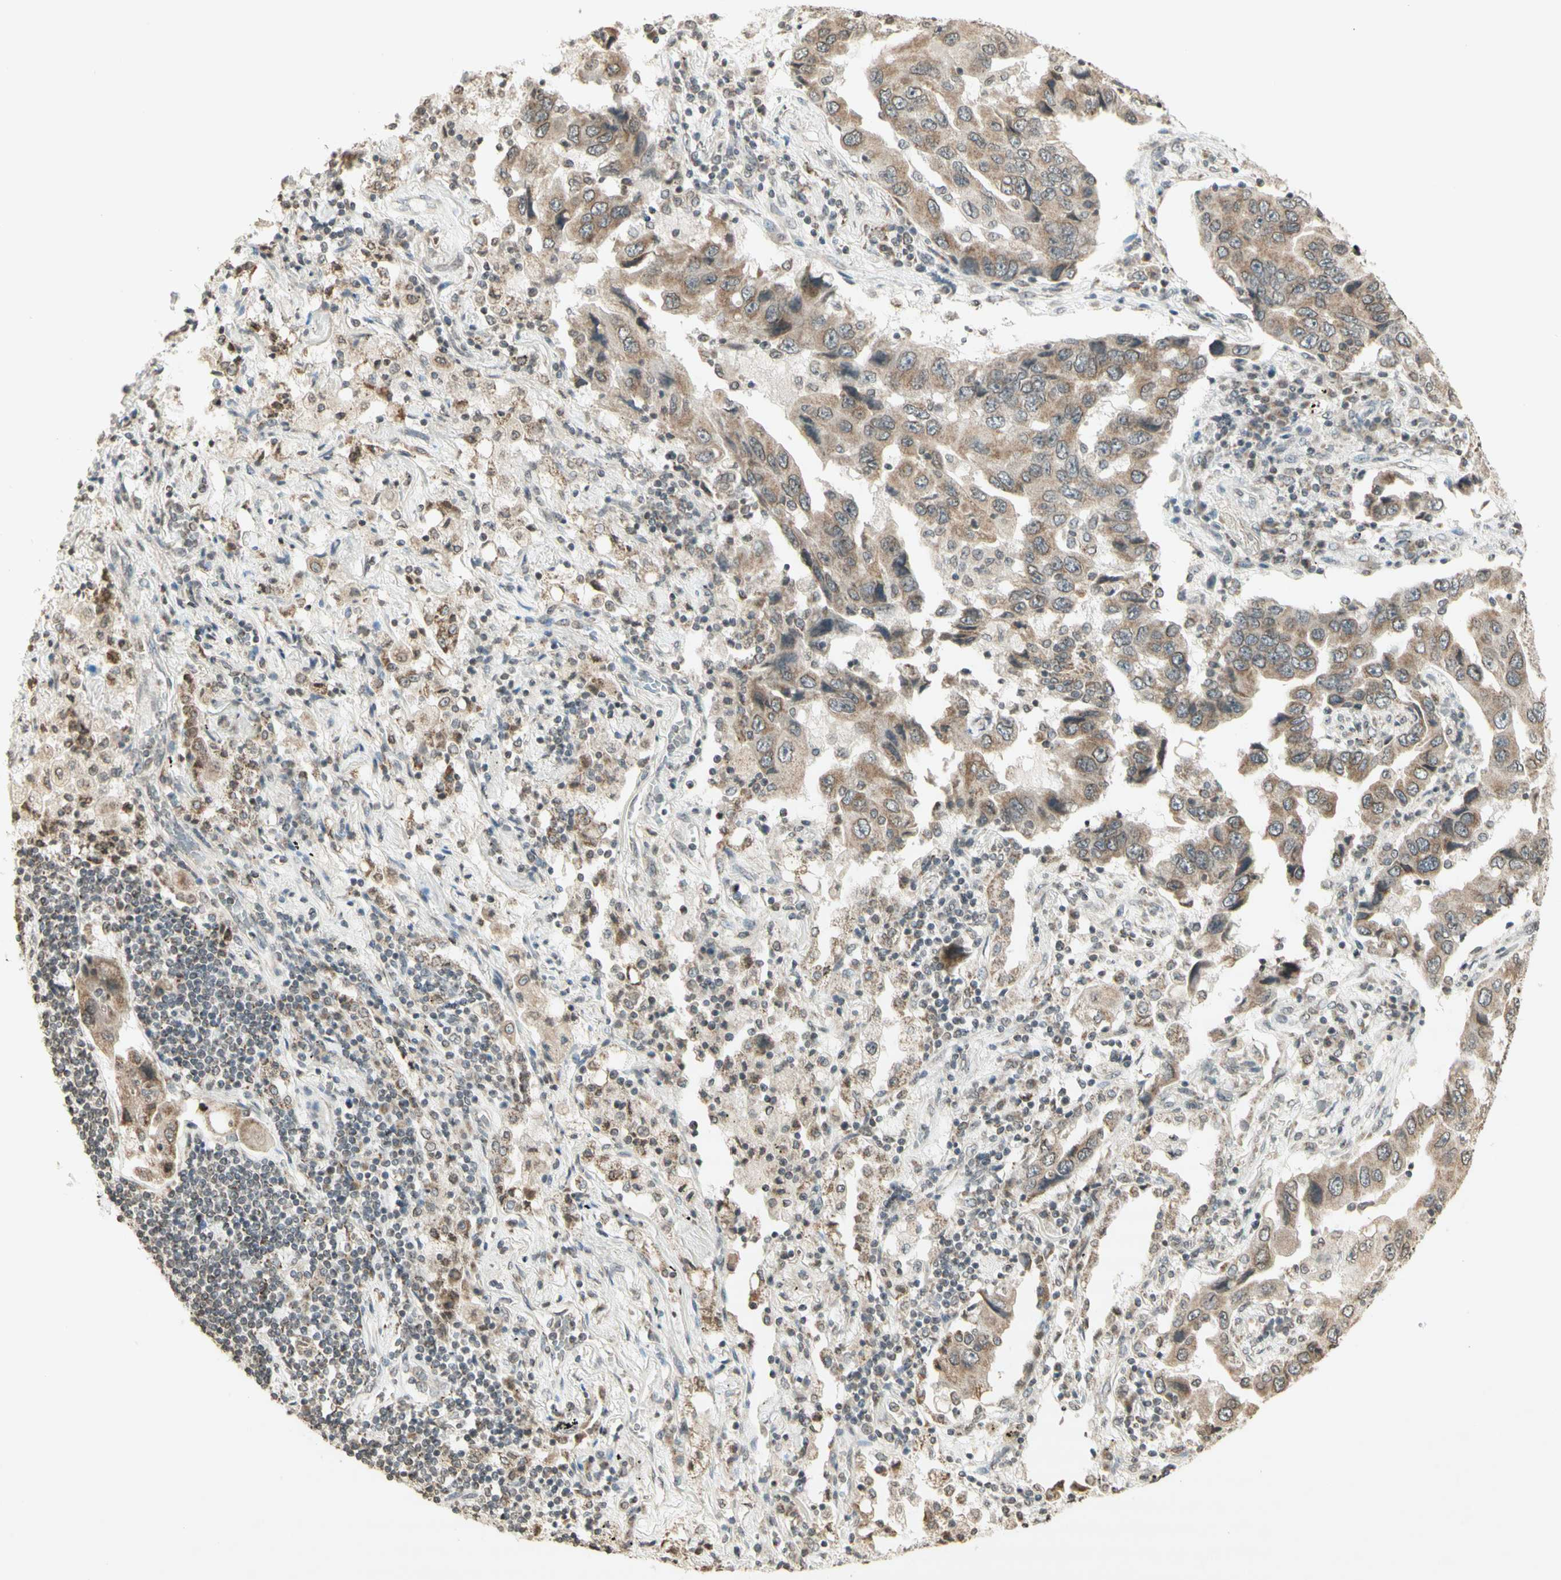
{"staining": {"intensity": "weak", "quantity": ">75%", "location": "cytoplasmic/membranous"}, "tissue": "lung cancer", "cell_type": "Tumor cells", "image_type": "cancer", "snomed": [{"axis": "morphology", "description": "Adenocarcinoma, NOS"}, {"axis": "topography", "description": "Lung"}], "caption": "Immunohistochemical staining of human lung cancer reveals low levels of weak cytoplasmic/membranous protein positivity in about >75% of tumor cells. Using DAB (3,3'-diaminobenzidine) (brown) and hematoxylin (blue) stains, captured at high magnification using brightfield microscopy.", "gene": "CCNI", "patient": {"sex": "female", "age": 65}}